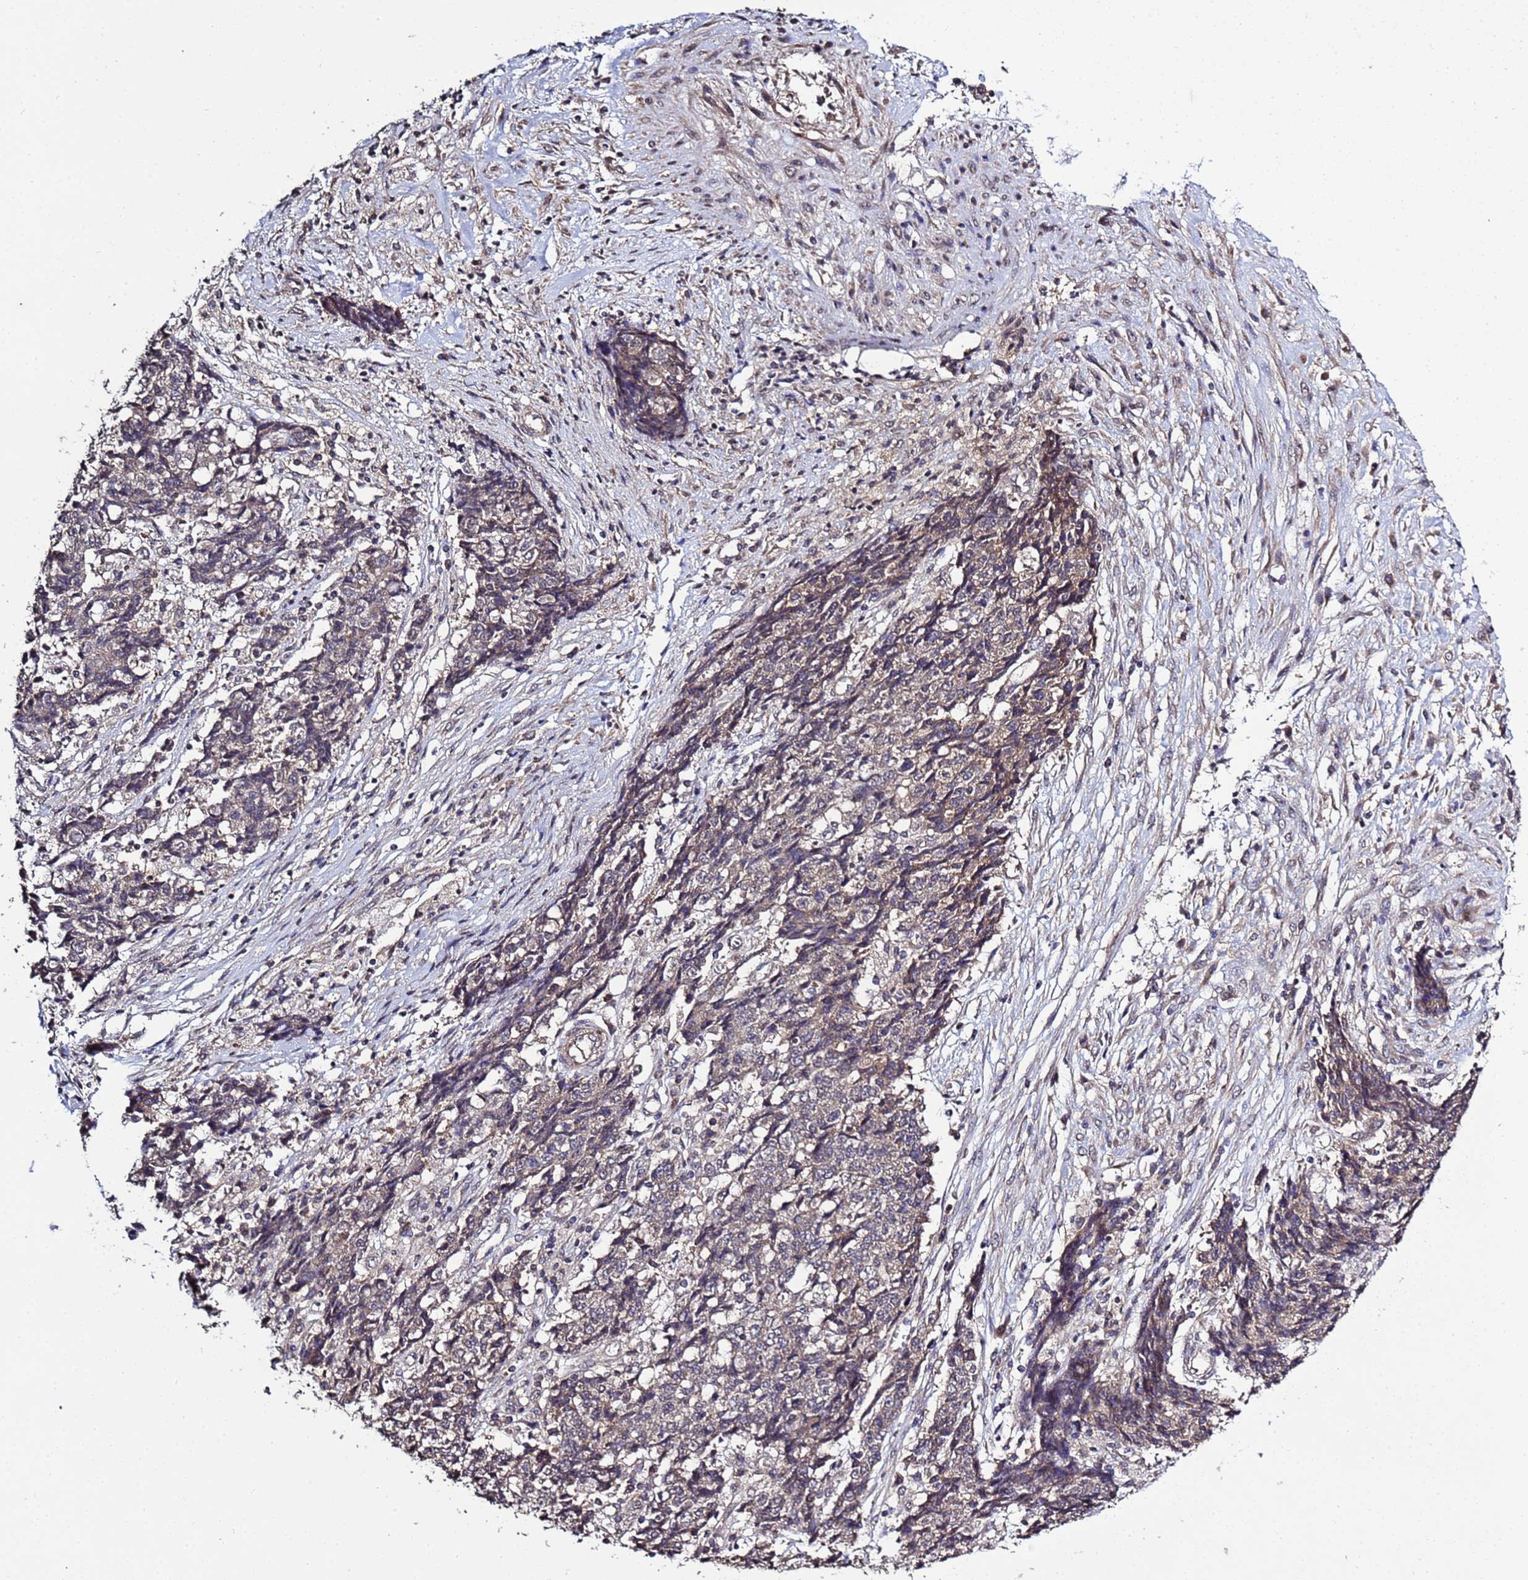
{"staining": {"intensity": "weak", "quantity": "25%-75%", "location": "cytoplasmic/membranous"}, "tissue": "ovarian cancer", "cell_type": "Tumor cells", "image_type": "cancer", "snomed": [{"axis": "morphology", "description": "Carcinoma, endometroid"}, {"axis": "topography", "description": "Ovary"}], "caption": "A high-resolution image shows immunohistochemistry (IHC) staining of ovarian cancer (endometroid carcinoma), which displays weak cytoplasmic/membranous expression in about 25%-75% of tumor cells.", "gene": "P2RX7", "patient": {"sex": "female", "age": 42}}